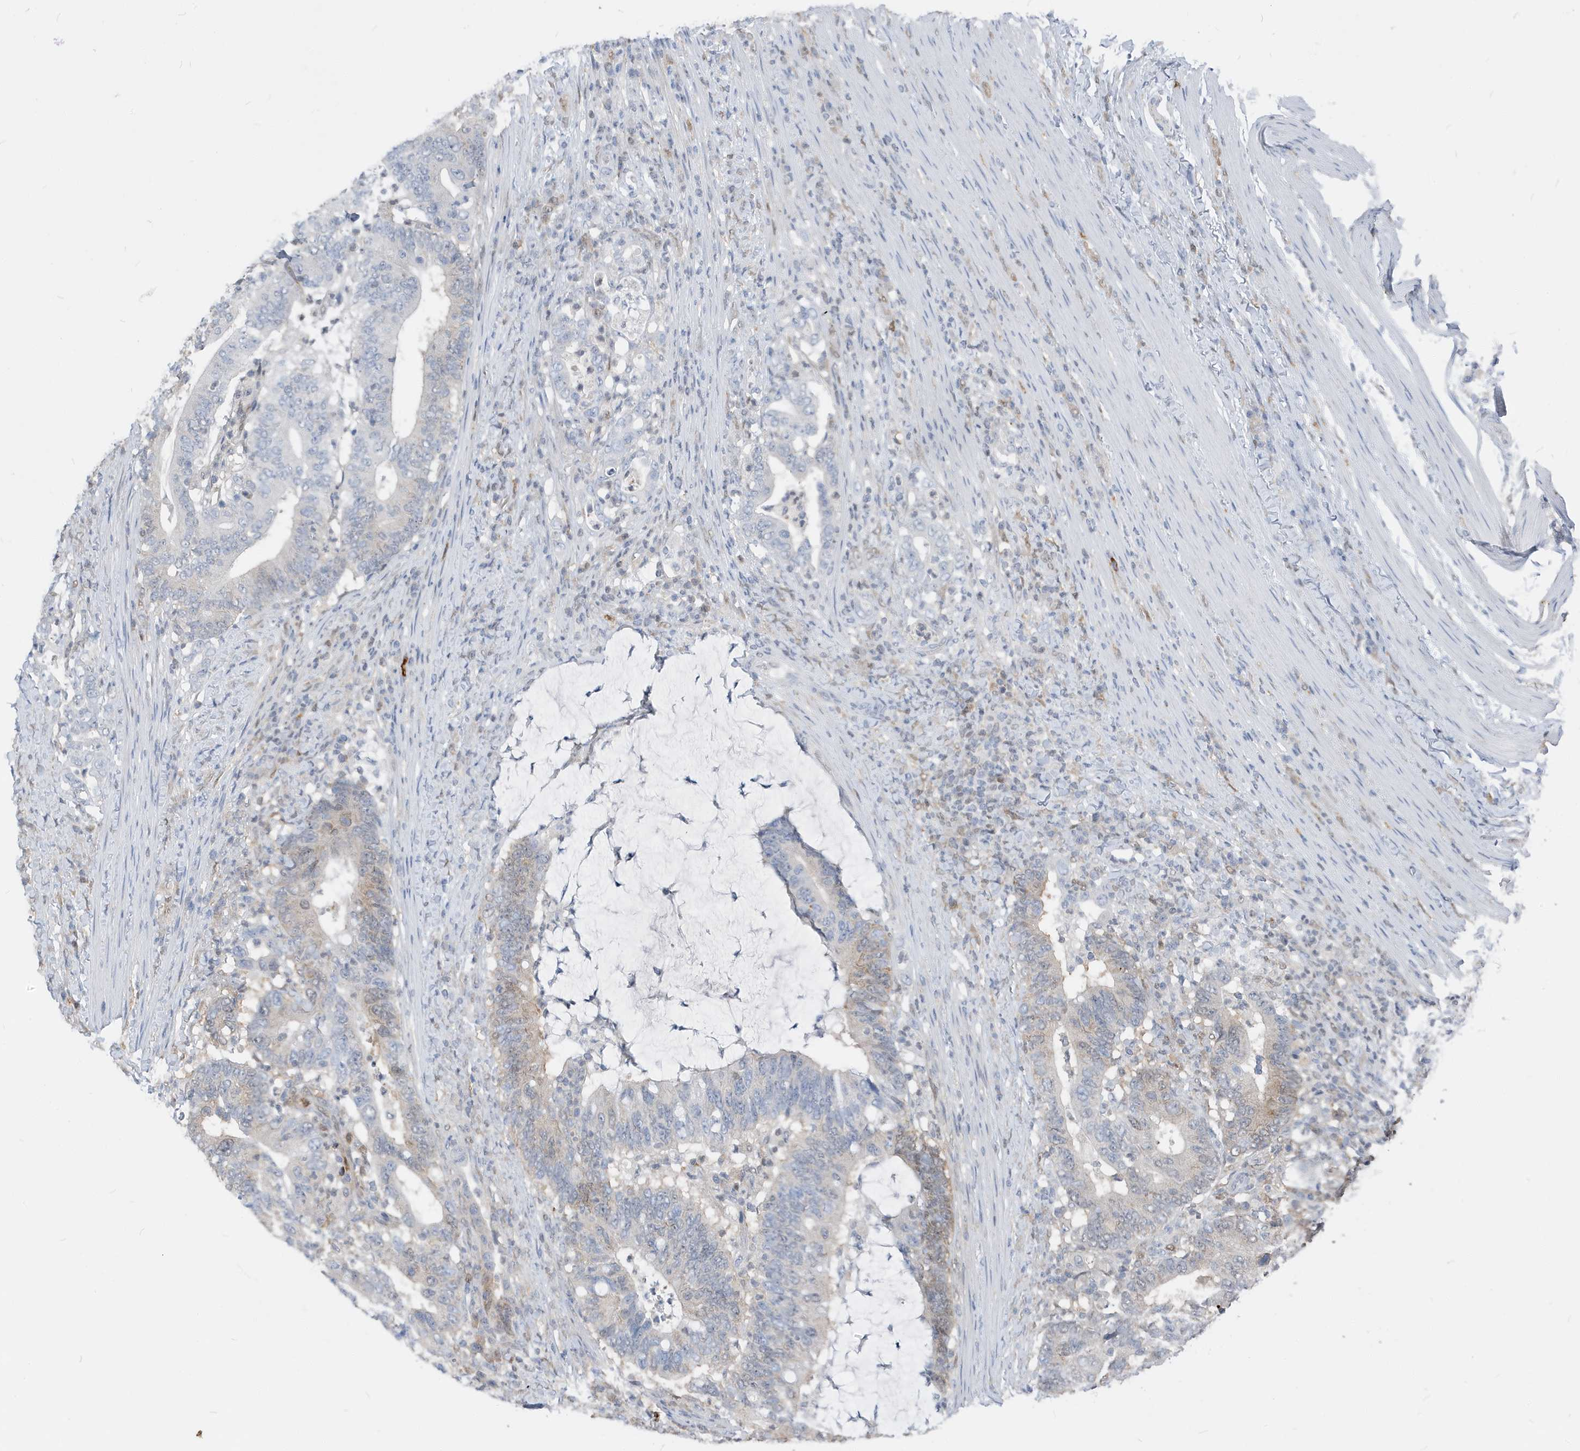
{"staining": {"intensity": "weak", "quantity": "<25%", "location": "cytoplasmic/membranous,nuclear"}, "tissue": "colorectal cancer", "cell_type": "Tumor cells", "image_type": "cancer", "snomed": [{"axis": "morphology", "description": "Adenocarcinoma, NOS"}, {"axis": "topography", "description": "Colon"}], "caption": "A photomicrograph of human adenocarcinoma (colorectal) is negative for staining in tumor cells.", "gene": "NCOA7", "patient": {"sex": "female", "age": 66}}